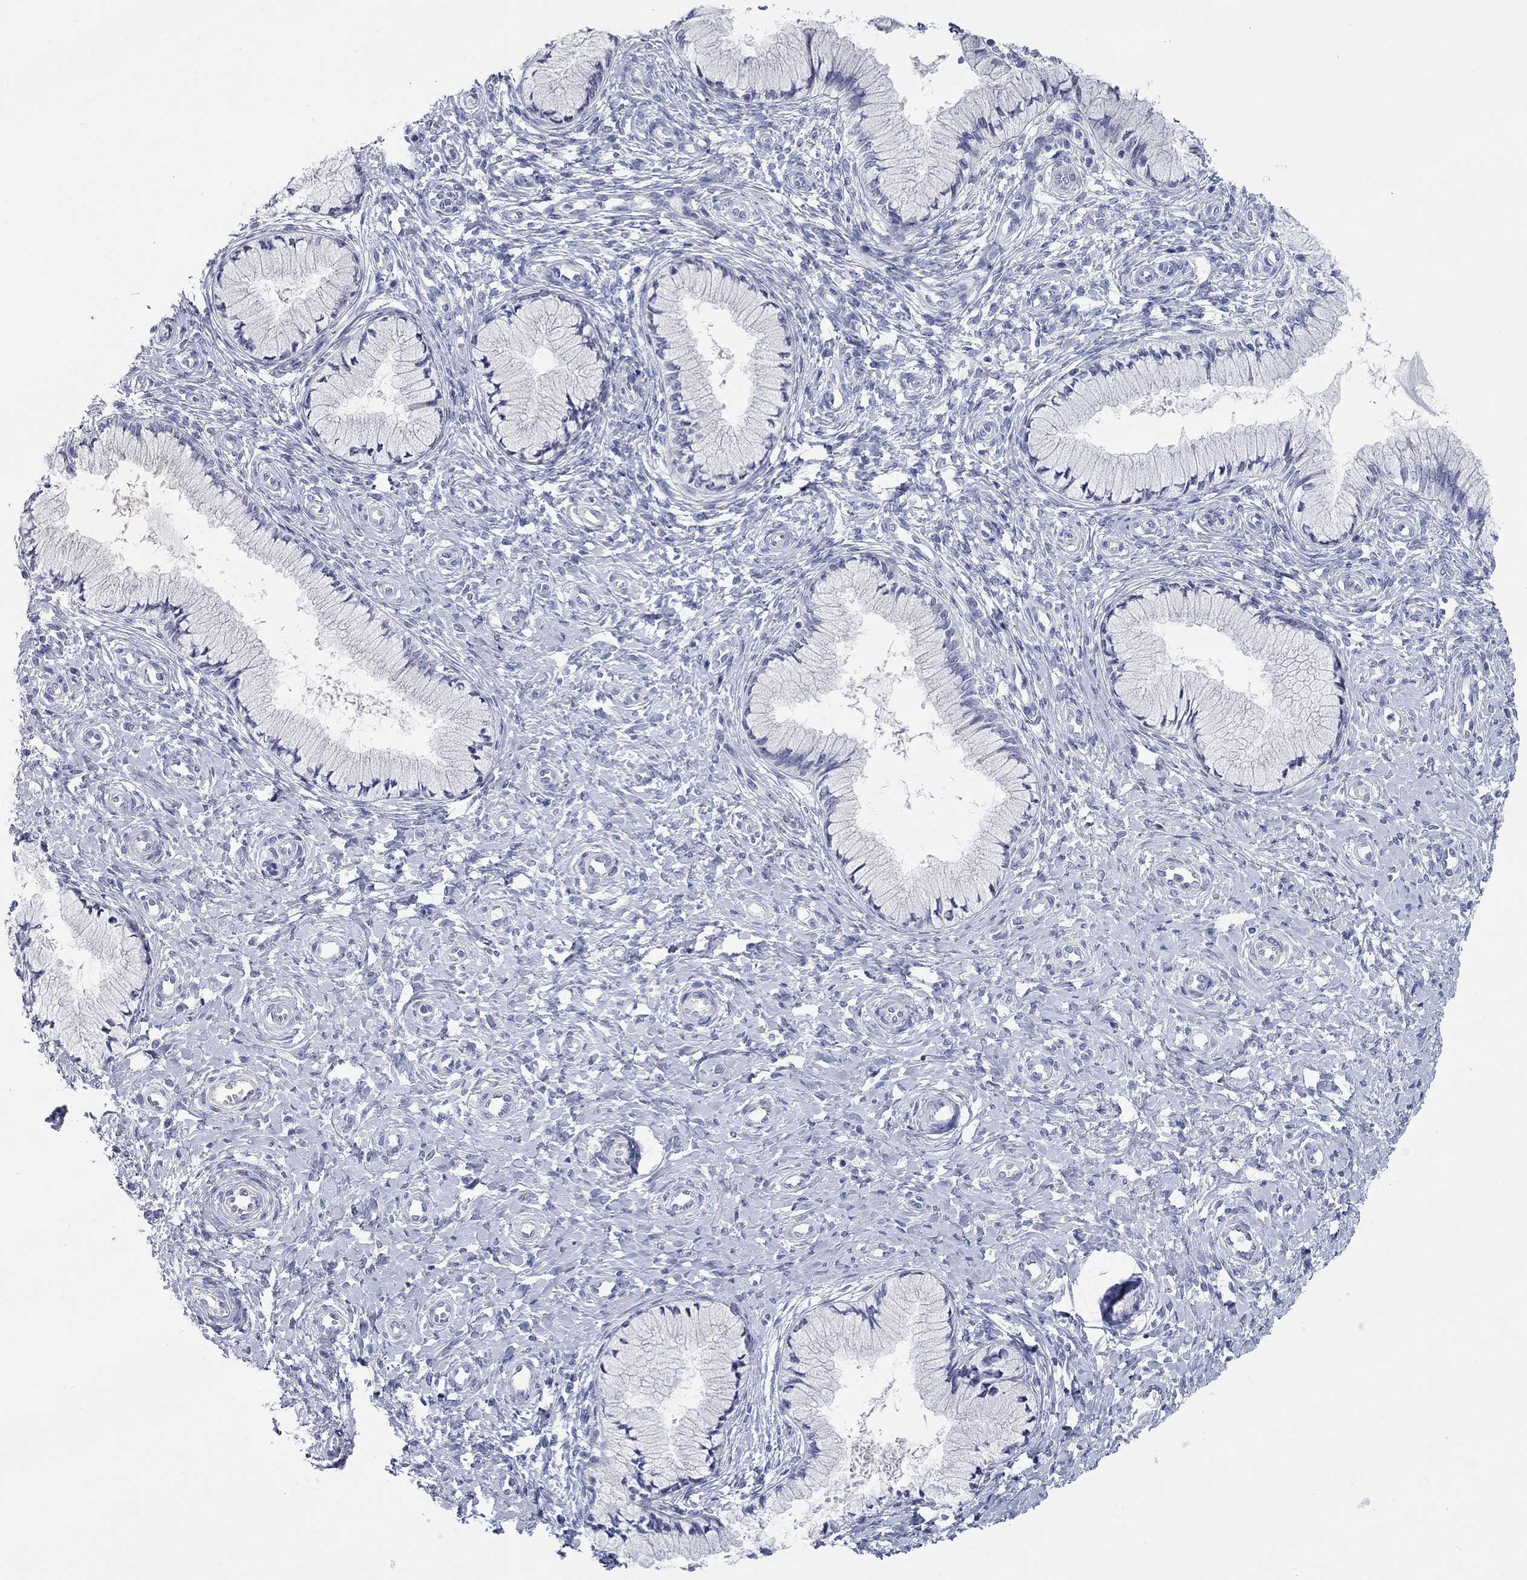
{"staining": {"intensity": "negative", "quantity": "none", "location": "none"}, "tissue": "cervix", "cell_type": "Glandular cells", "image_type": "normal", "snomed": [{"axis": "morphology", "description": "Normal tissue, NOS"}, {"axis": "topography", "description": "Cervix"}], "caption": "IHC image of normal cervix: human cervix stained with DAB displays no significant protein positivity in glandular cells.", "gene": "WASF3", "patient": {"sex": "female", "age": 37}}